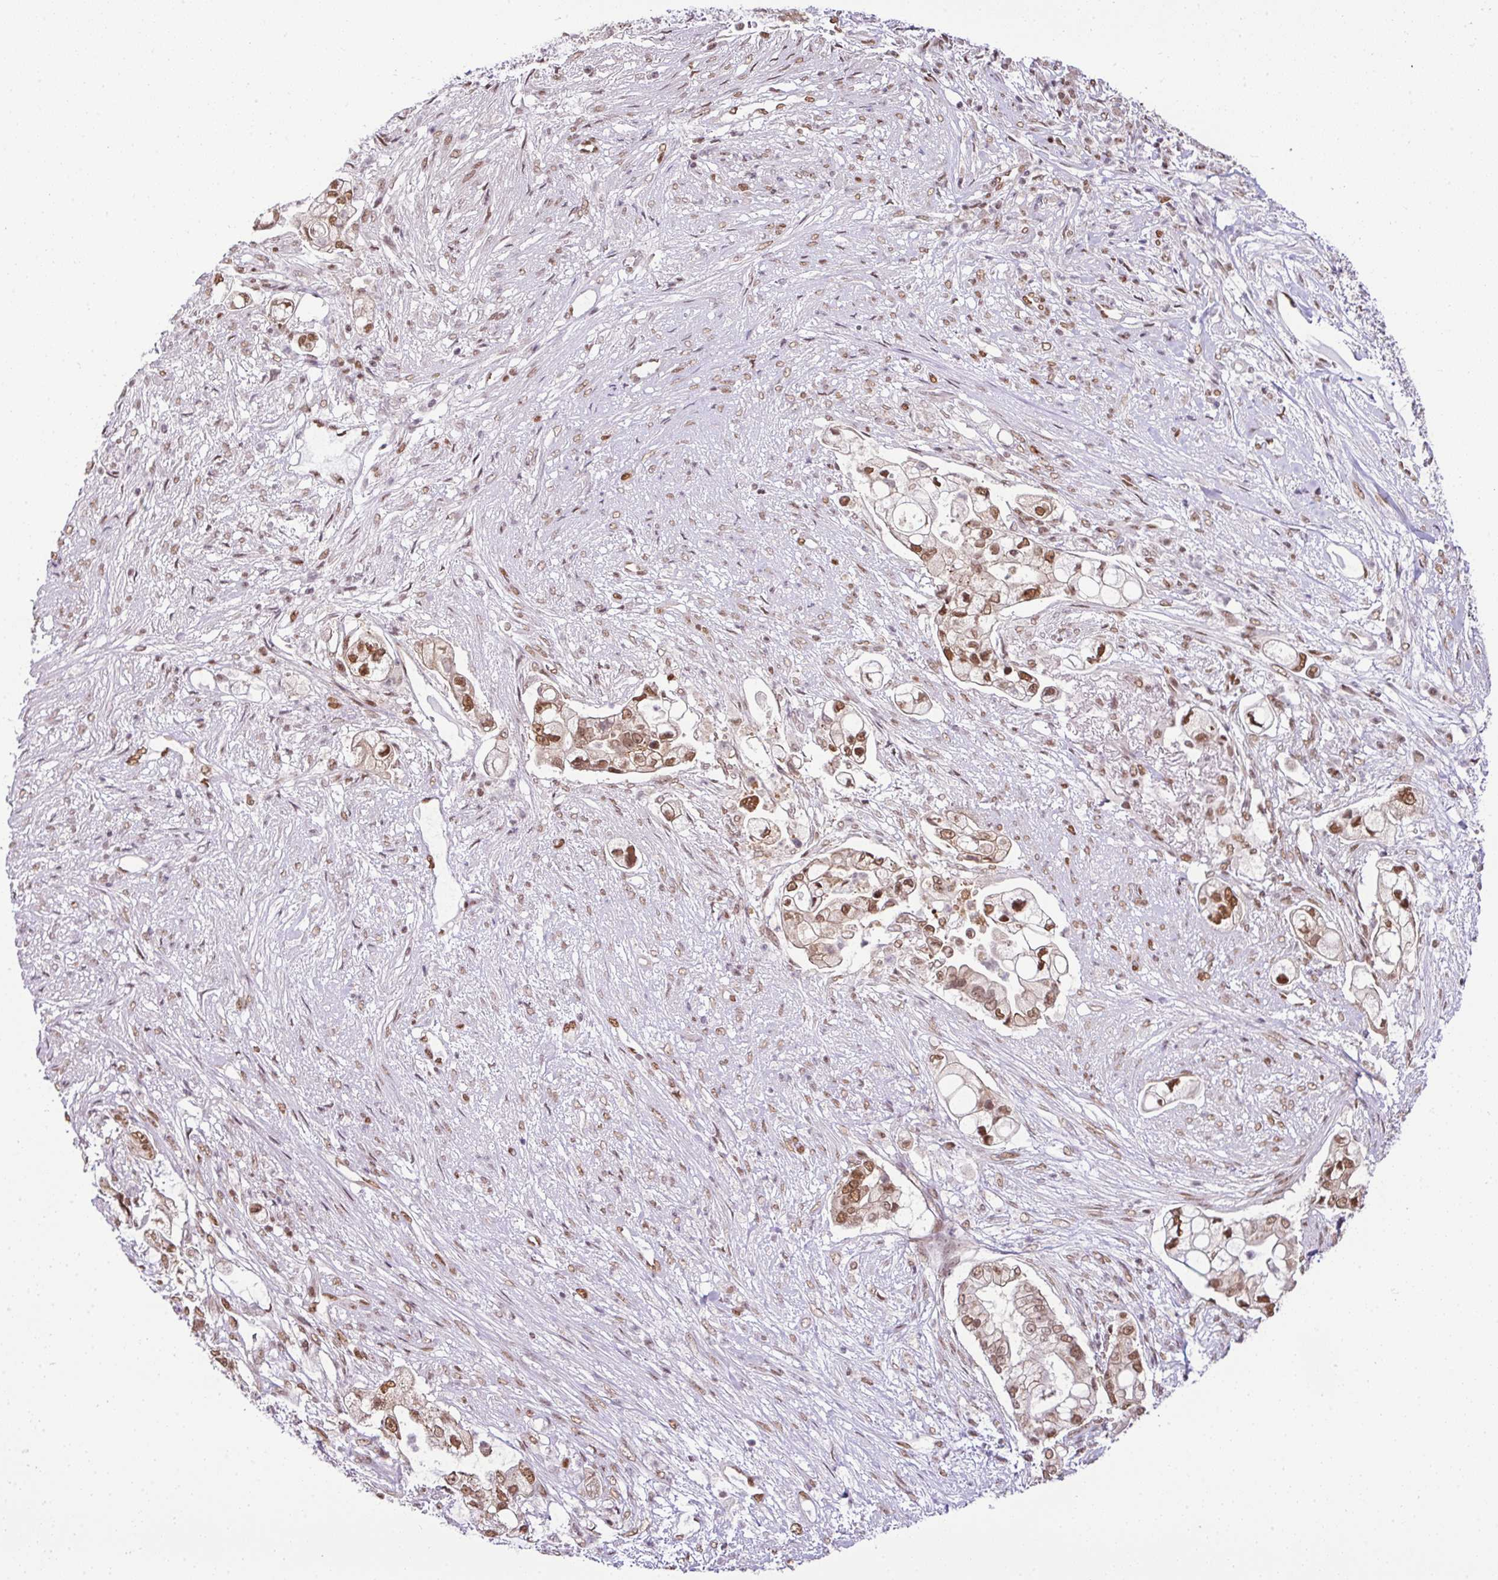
{"staining": {"intensity": "moderate", "quantity": ">75%", "location": "nuclear"}, "tissue": "pancreatic cancer", "cell_type": "Tumor cells", "image_type": "cancer", "snomed": [{"axis": "morphology", "description": "Adenocarcinoma, NOS"}, {"axis": "topography", "description": "Pancreas"}], "caption": "An image of adenocarcinoma (pancreatic) stained for a protein shows moderate nuclear brown staining in tumor cells. Ihc stains the protein in brown and the nuclei are stained blue.", "gene": "PGAP4", "patient": {"sex": "female", "age": 69}}